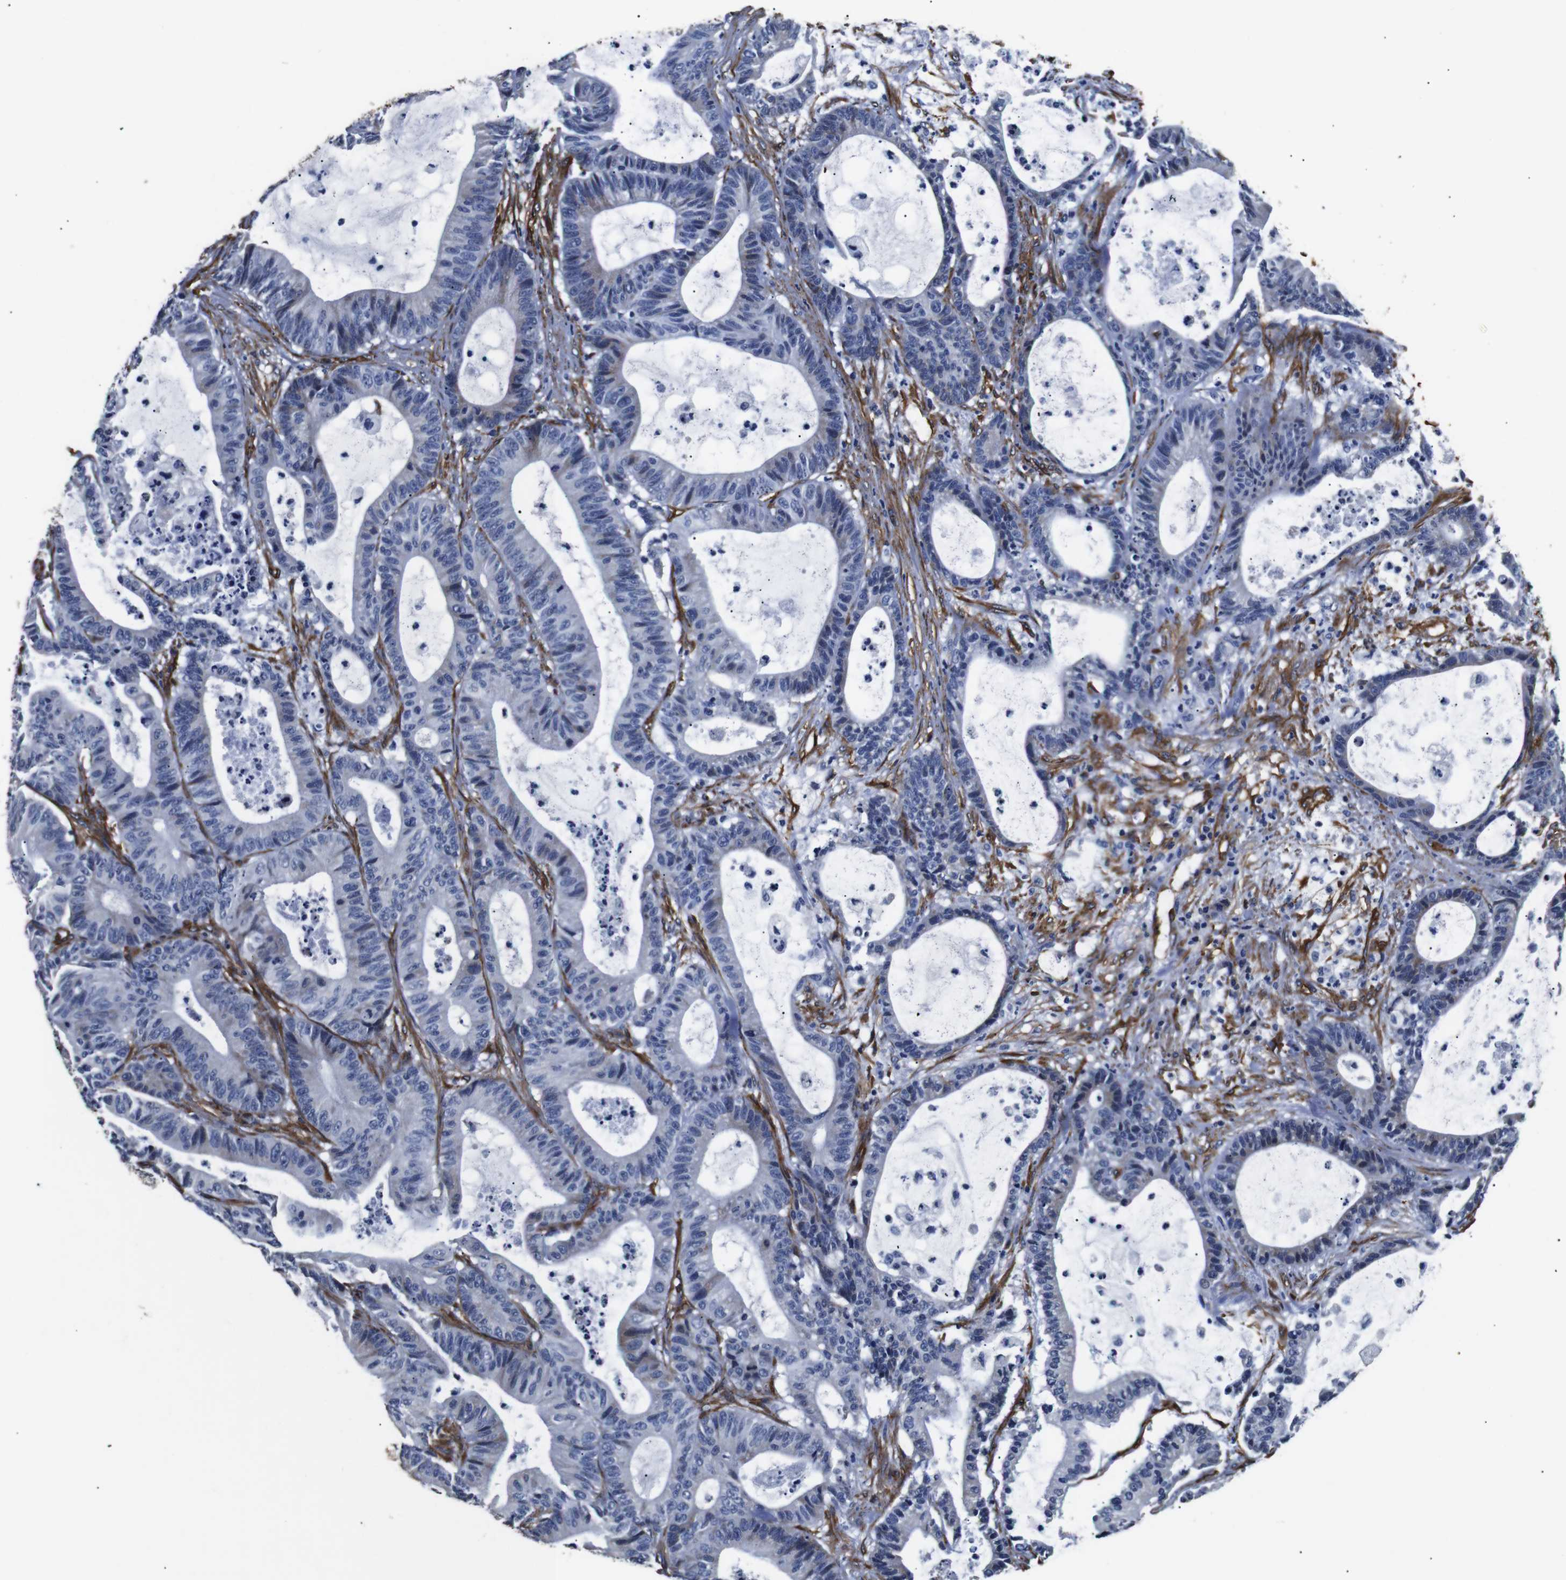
{"staining": {"intensity": "moderate", "quantity": "<25%", "location": "cytoplasmic/membranous"}, "tissue": "colorectal cancer", "cell_type": "Tumor cells", "image_type": "cancer", "snomed": [{"axis": "morphology", "description": "Adenocarcinoma, NOS"}, {"axis": "topography", "description": "Colon"}], "caption": "Immunohistochemistry micrograph of neoplastic tissue: colorectal cancer (adenocarcinoma) stained using immunohistochemistry shows low levels of moderate protein expression localized specifically in the cytoplasmic/membranous of tumor cells, appearing as a cytoplasmic/membranous brown color.", "gene": "CAV2", "patient": {"sex": "female", "age": 84}}